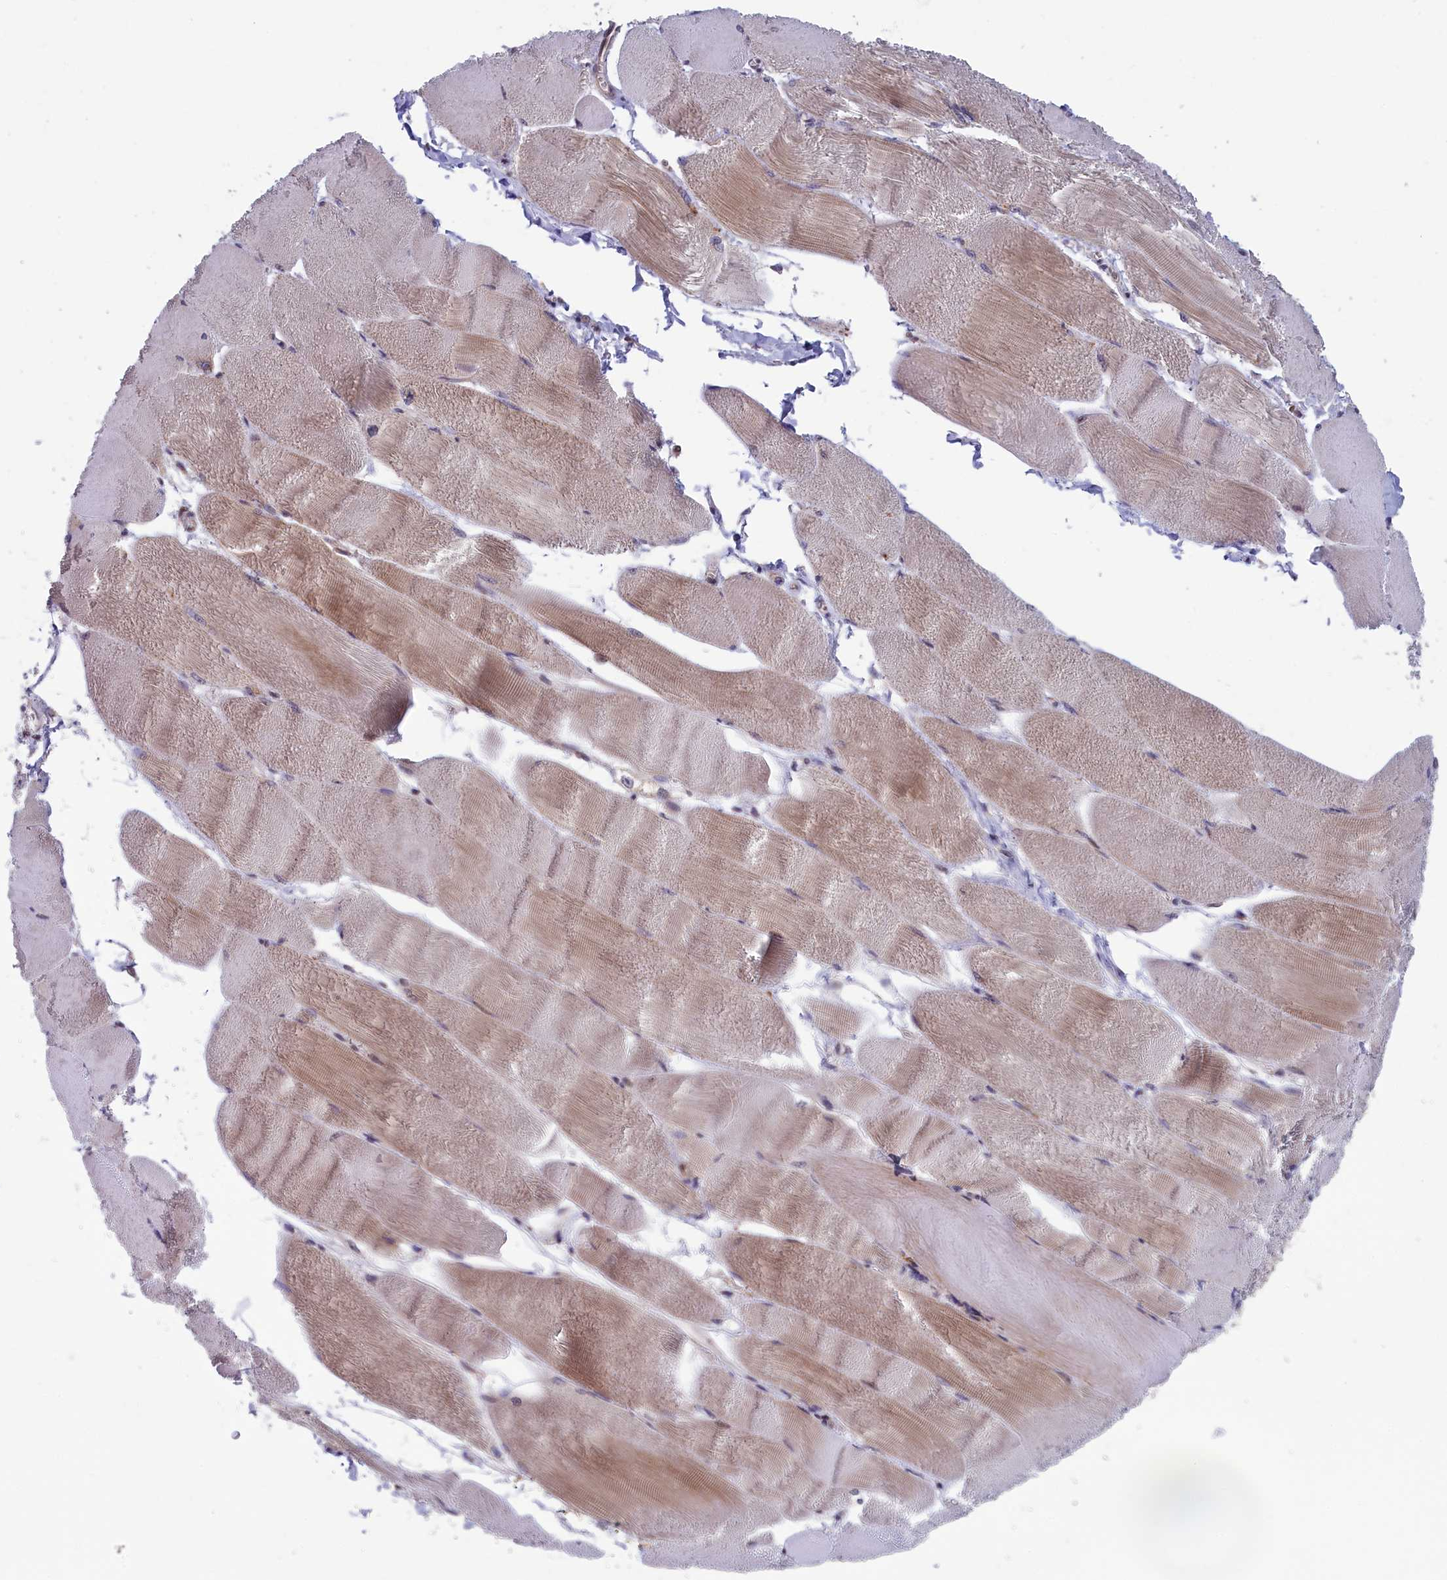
{"staining": {"intensity": "moderate", "quantity": "25%-75%", "location": "cytoplasmic/membranous"}, "tissue": "skeletal muscle", "cell_type": "Myocytes", "image_type": "normal", "snomed": [{"axis": "morphology", "description": "Normal tissue, NOS"}, {"axis": "morphology", "description": "Basal cell carcinoma"}, {"axis": "topography", "description": "Skeletal muscle"}], "caption": "Immunohistochemical staining of unremarkable human skeletal muscle exhibits medium levels of moderate cytoplasmic/membranous staining in approximately 25%-75% of myocytes. (DAB IHC with brightfield microscopy, high magnification).", "gene": "TIMM44", "patient": {"sex": "female", "age": 64}}